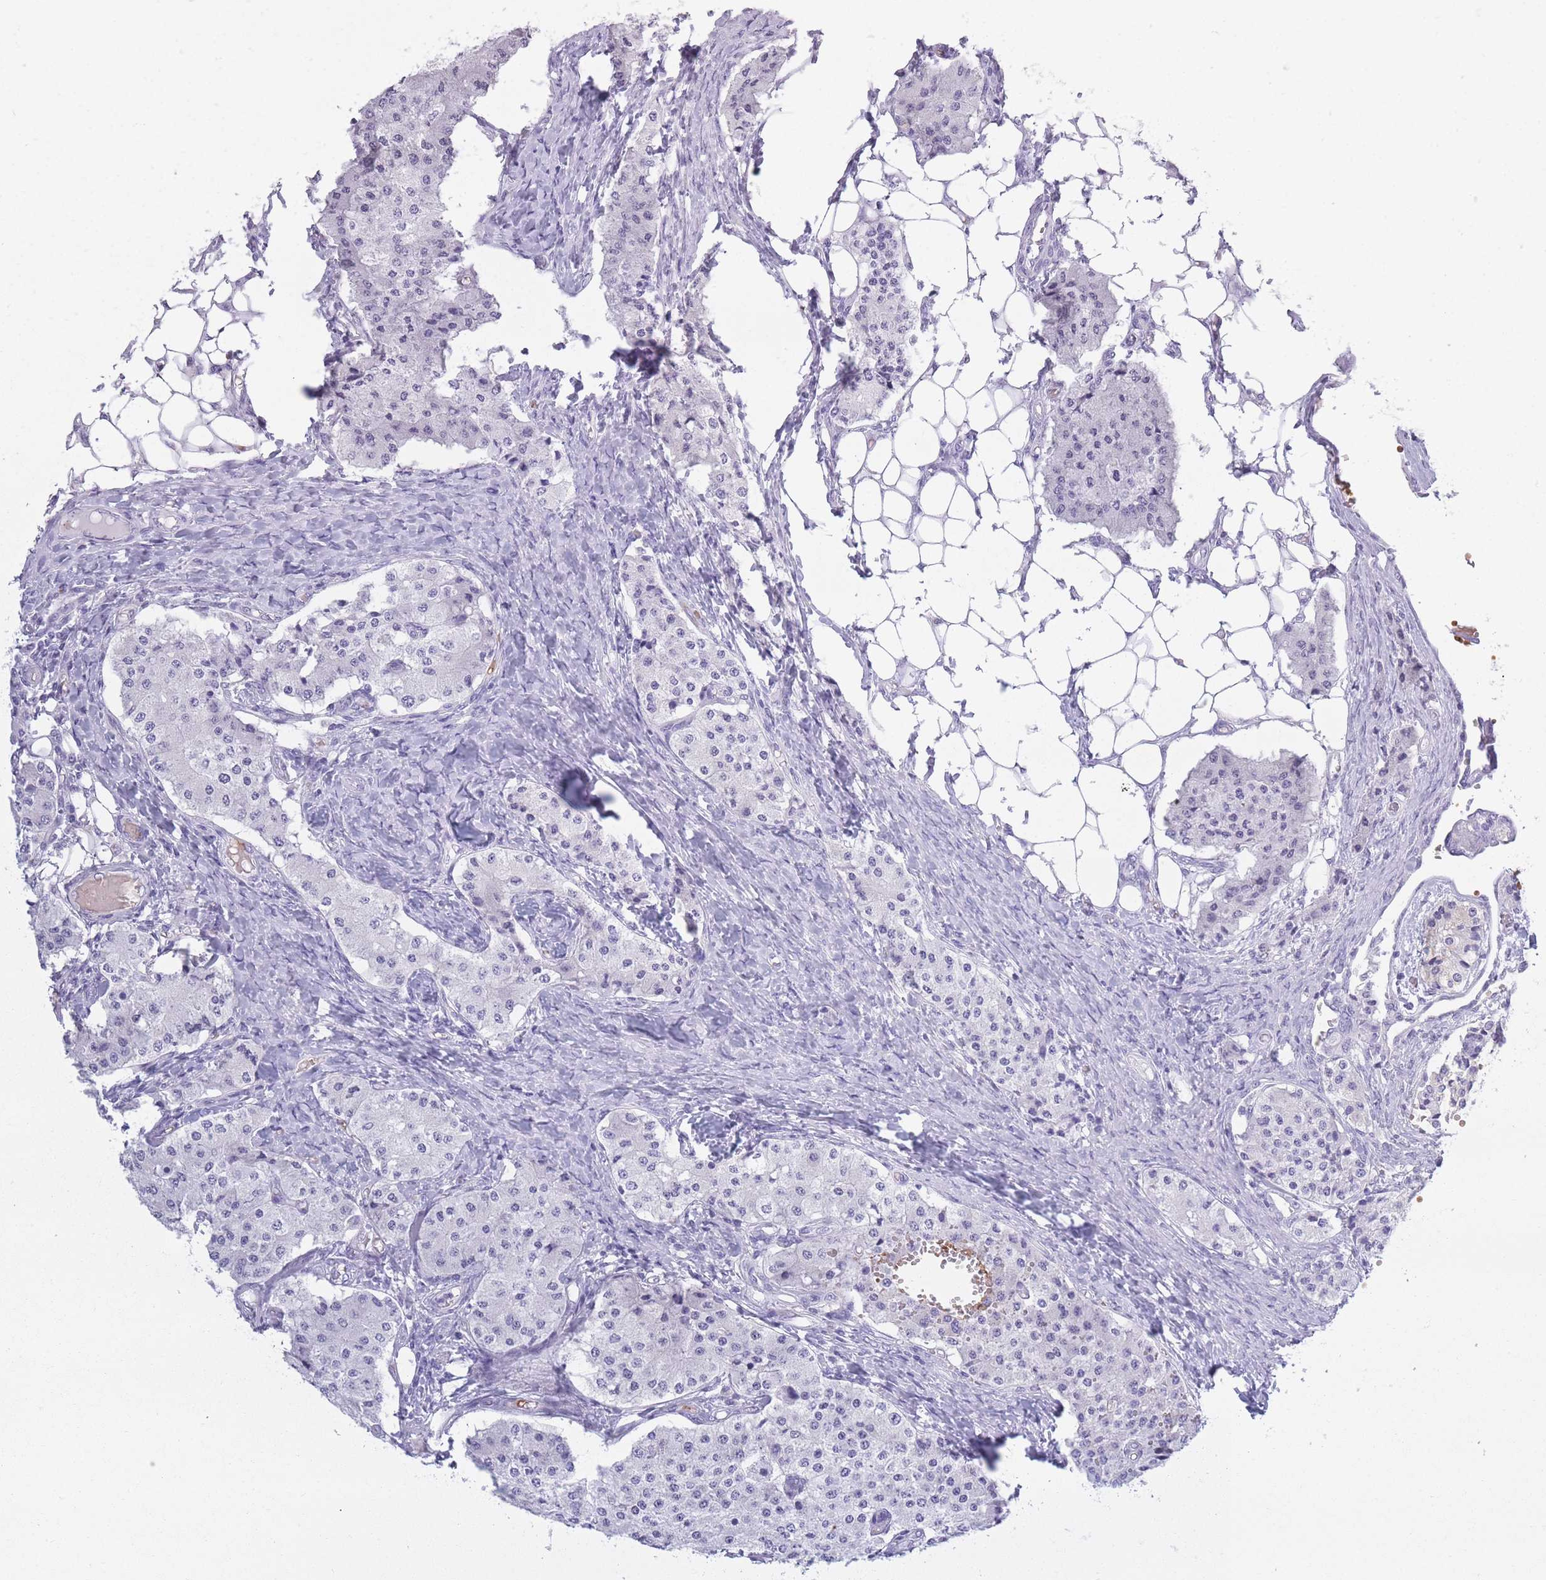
{"staining": {"intensity": "negative", "quantity": "none", "location": "none"}, "tissue": "carcinoid", "cell_type": "Tumor cells", "image_type": "cancer", "snomed": [{"axis": "morphology", "description": "Carcinoid, malignant, NOS"}, {"axis": "topography", "description": "Colon"}], "caption": "This is a micrograph of IHC staining of carcinoid, which shows no positivity in tumor cells.", "gene": "OR7C1", "patient": {"sex": "female", "age": 52}}